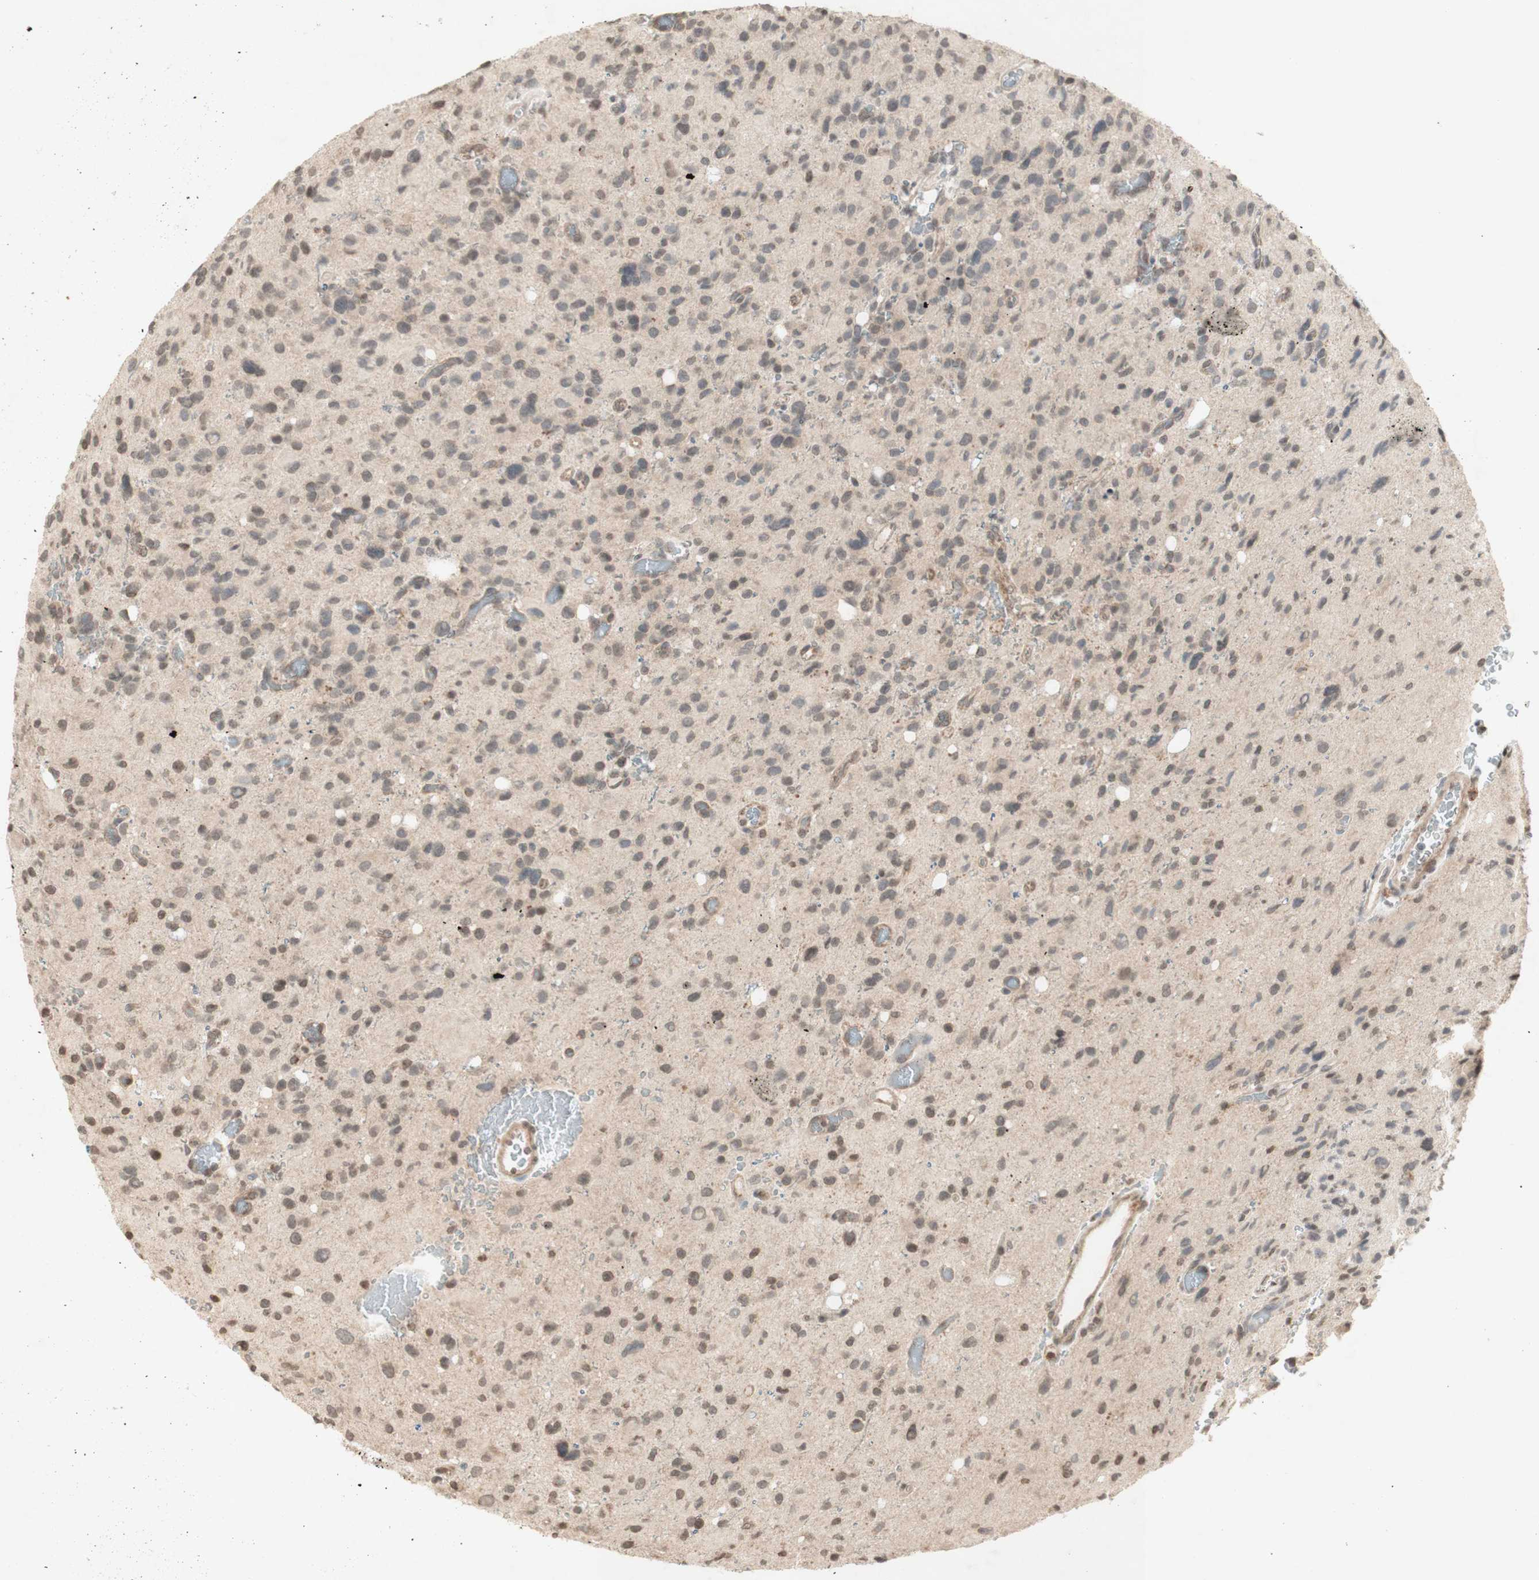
{"staining": {"intensity": "weak", "quantity": ">75%", "location": "cytoplasmic/membranous"}, "tissue": "glioma", "cell_type": "Tumor cells", "image_type": "cancer", "snomed": [{"axis": "morphology", "description": "Glioma, malignant, High grade"}, {"axis": "topography", "description": "Brain"}], "caption": "A brown stain shows weak cytoplasmic/membranous positivity of a protein in human malignant high-grade glioma tumor cells. Ihc stains the protein in brown and the nuclei are stained blue.", "gene": "GLI1", "patient": {"sex": "male", "age": 48}}